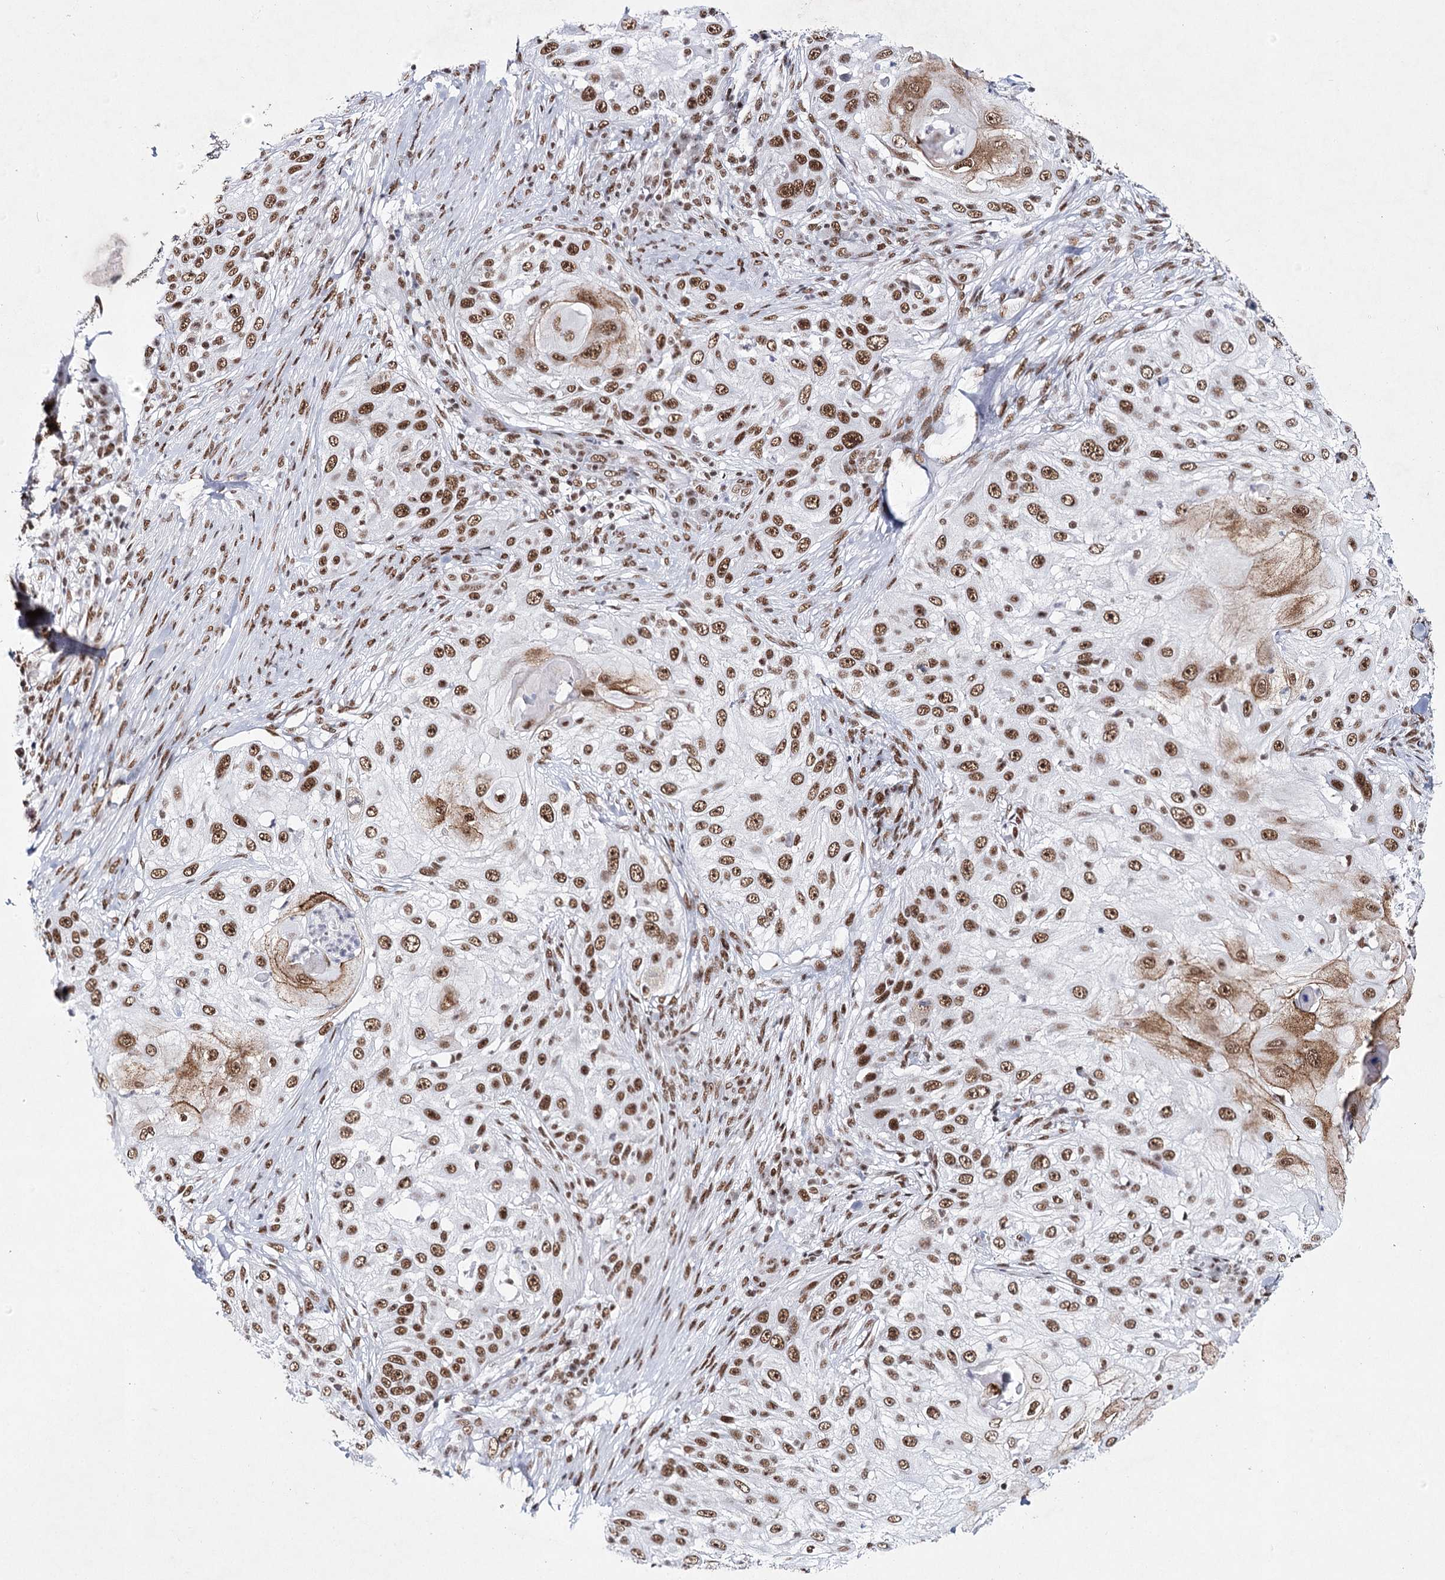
{"staining": {"intensity": "moderate", "quantity": ">75%", "location": "cytoplasmic/membranous,nuclear"}, "tissue": "skin cancer", "cell_type": "Tumor cells", "image_type": "cancer", "snomed": [{"axis": "morphology", "description": "Squamous cell carcinoma, NOS"}, {"axis": "topography", "description": "Skin"}], "caption": "Protein expression analysis of human skin squamous cell carcinoma reveals moderate cytoplasmic/membranous and nuclear staining in approximately >75% of tumor cells. The protein of interest is stained brown, and the nuclei are stained in blue (DAB (3,3'-diaminobenzidine) IHC with brightfield microscopy, high magnification).", "gene": "SCAF8", "patient": {"sex": "female", "age": 44}}